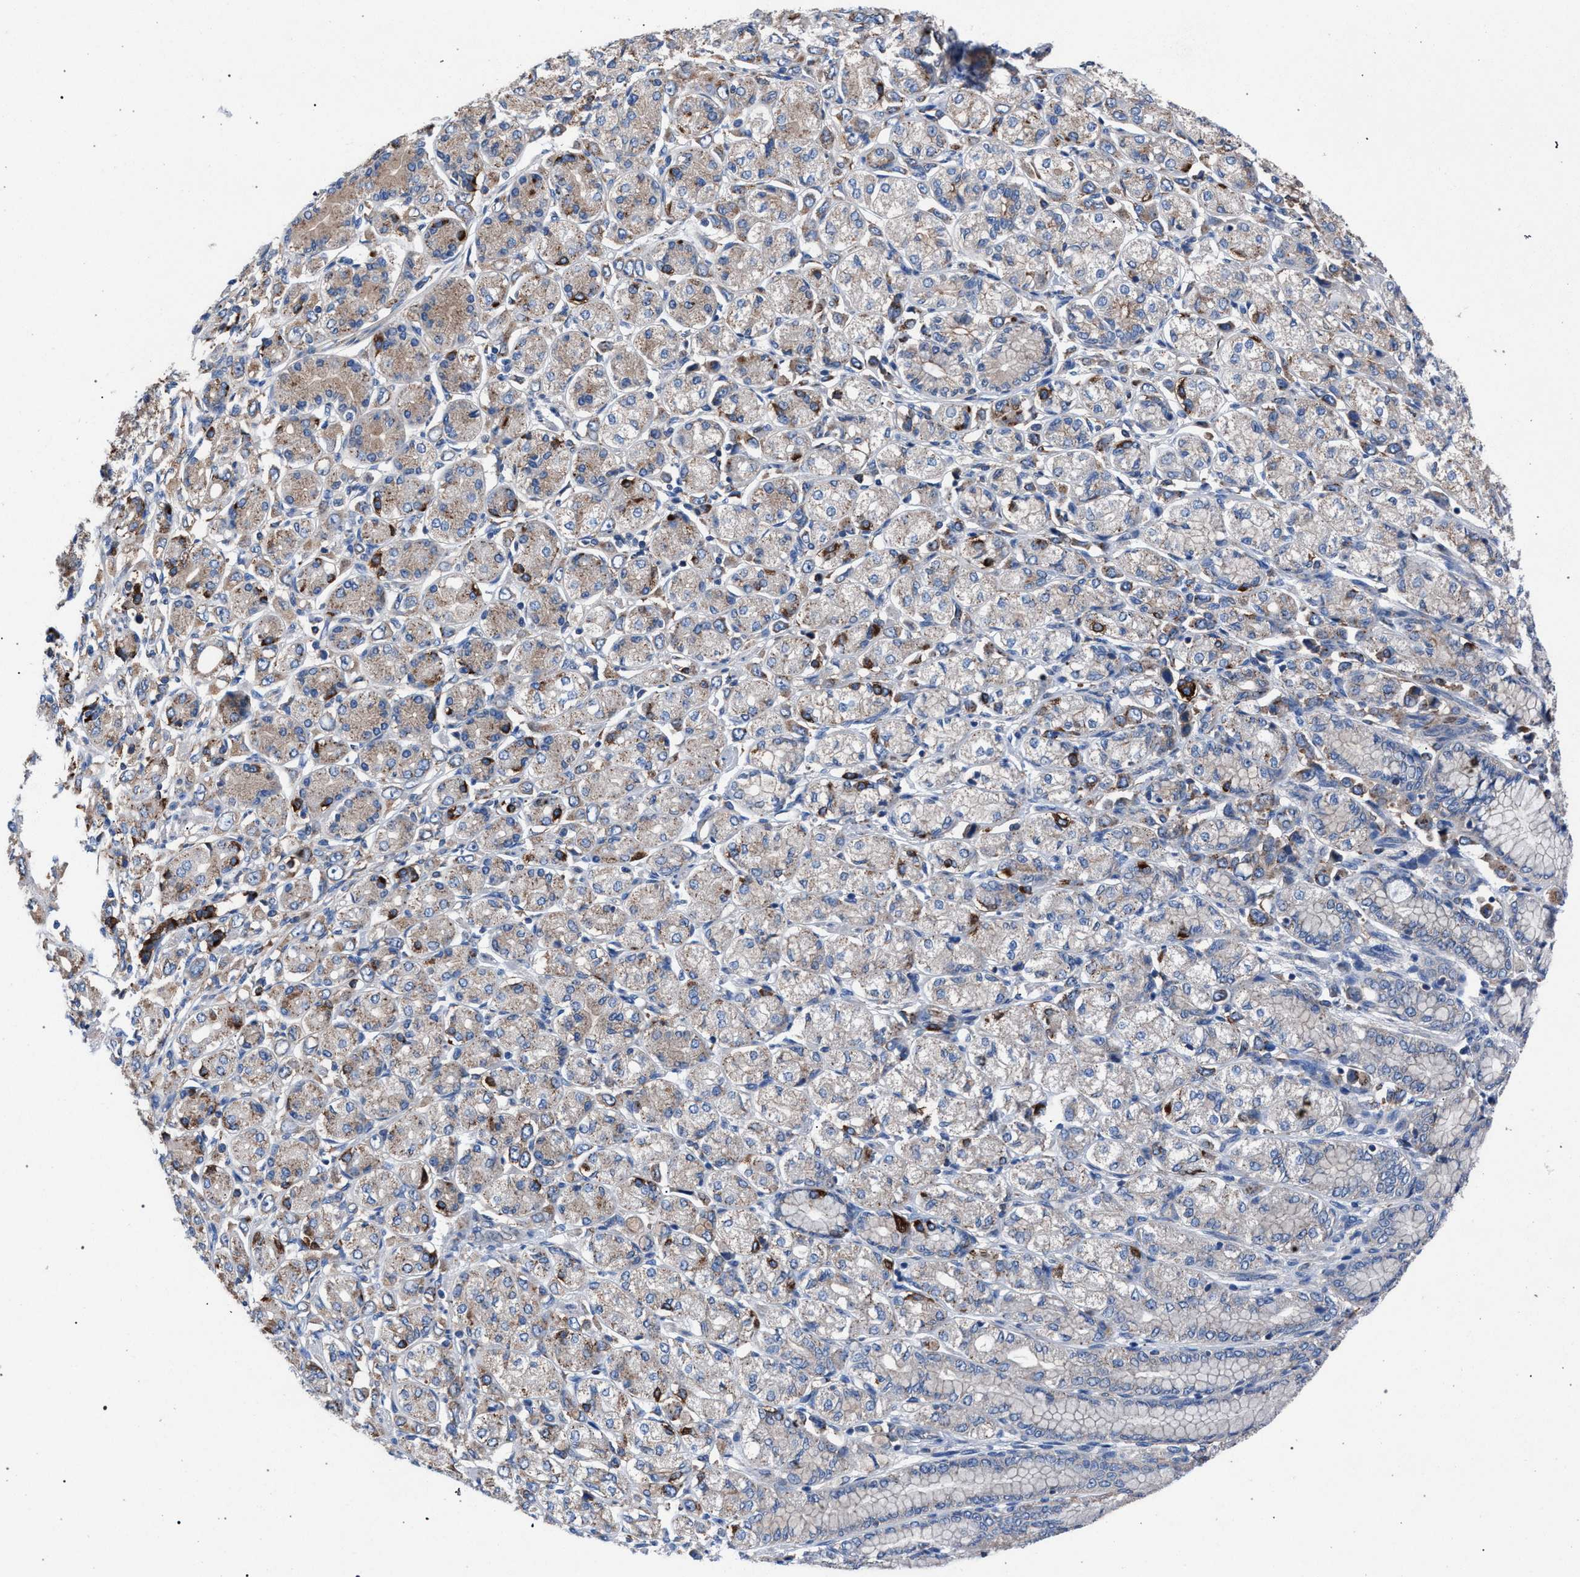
{"staining": {"intensity": "moderate", "quantity": "<25%", "location": "cytoplasmic/membranous"}, "tissue": "stomach cancer", "cell_type": "Tumor cells", "image_type": "cancer", "snomed": [{"axis": "morphology", "description": "Adenocarcinoma, NOS"}, {"axis": "topography", "description": "Stomach"}], "caption": "Brown immunohistochemical staining in stomach adenocarcinoma displays moderate cytoplasmic/membranous staining in about <25% of tumor cells.", "gene": "ATP6V0A1", "patient": {"sex": "female", "age": 65}}